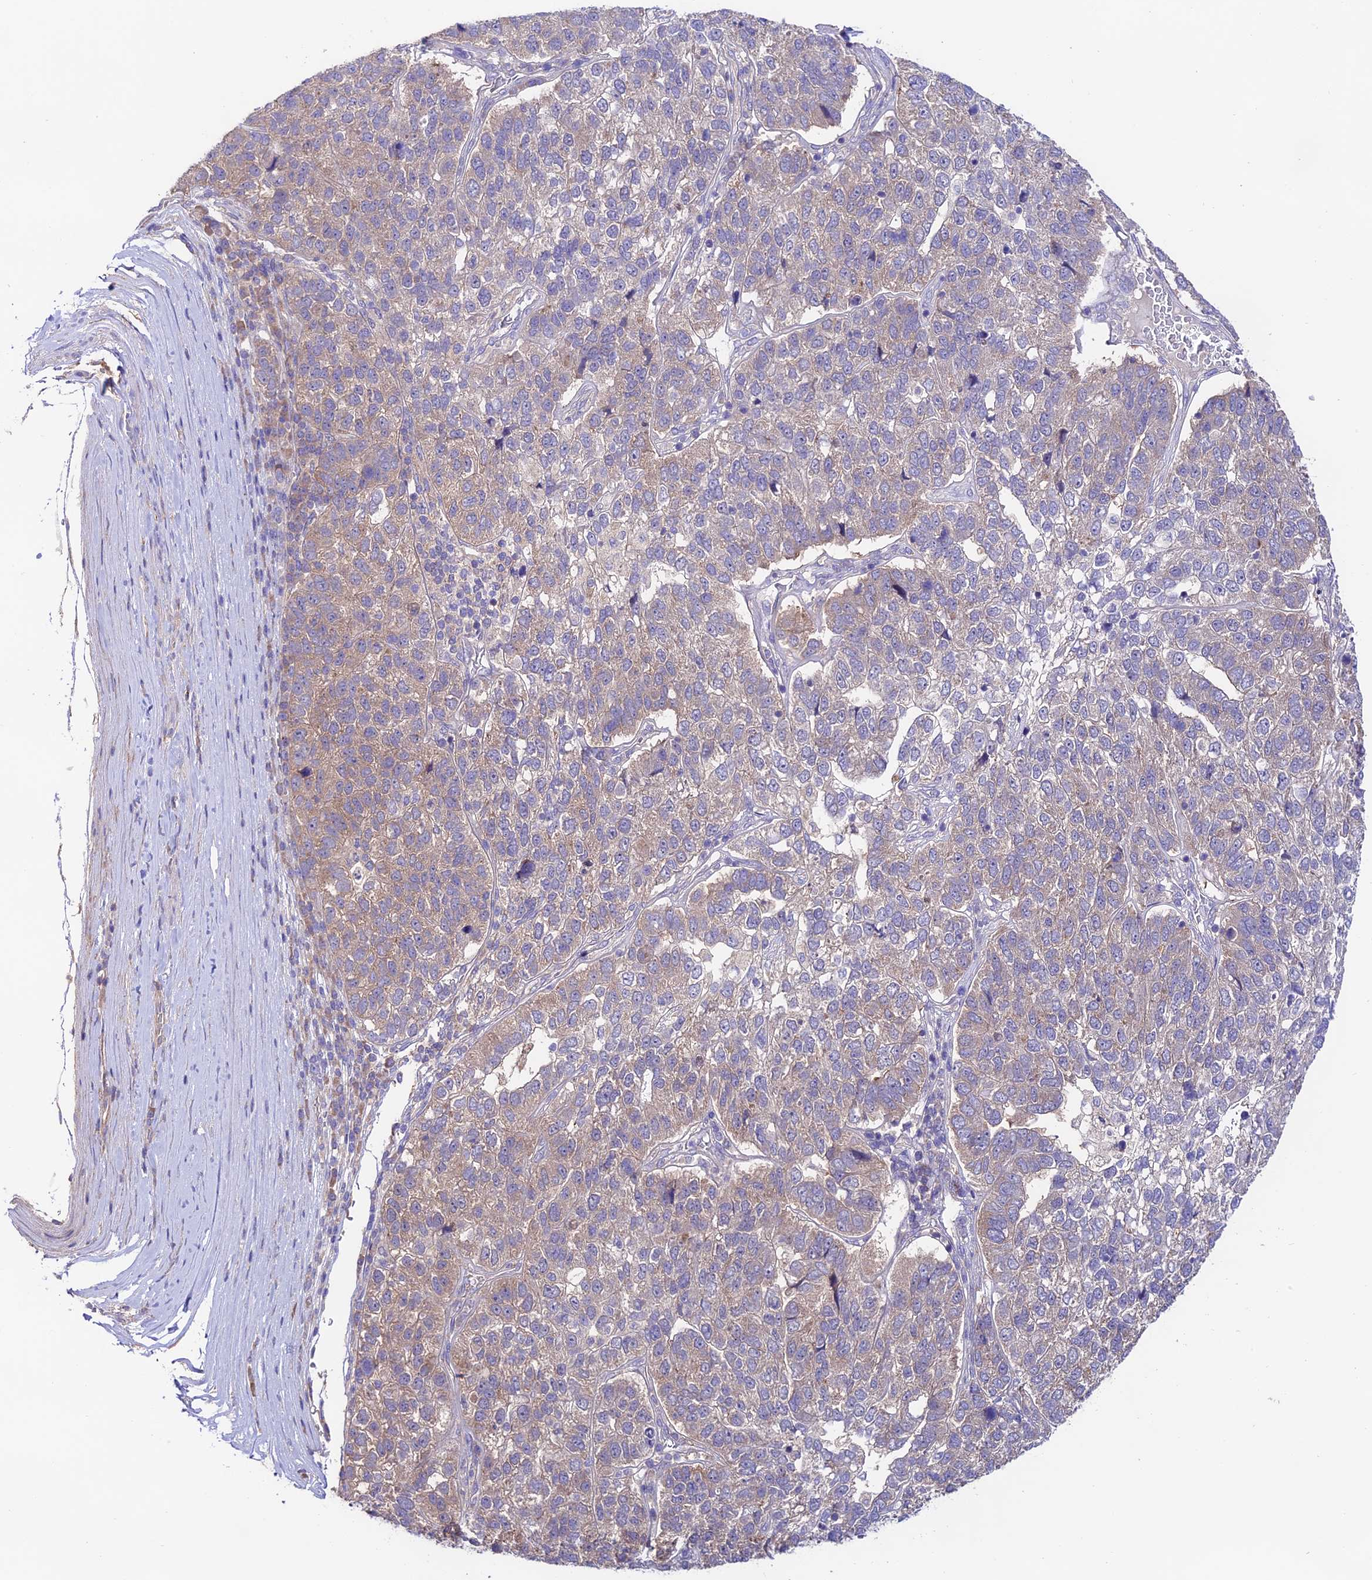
{"staining": {"intensity": "weak", "quantity": "<25%", "location": "cytoplasmic/membranous"}, "tissue": "pancreatic cancer", "cell_type": "Tumor cells", "image_type": "cancer", "snomed": [{"axis": "morphology", "description": "Adenocarcinoma, NOS"}, {"axis": "topography", "description": "Pancreas"}], "caption": "Protein analysis of pancreatic cancer (adenocarcinoma) shows no significant positivity in tumor cells.", "gene": "BRME1", "patient": {"sex": "female", "age": 61}}